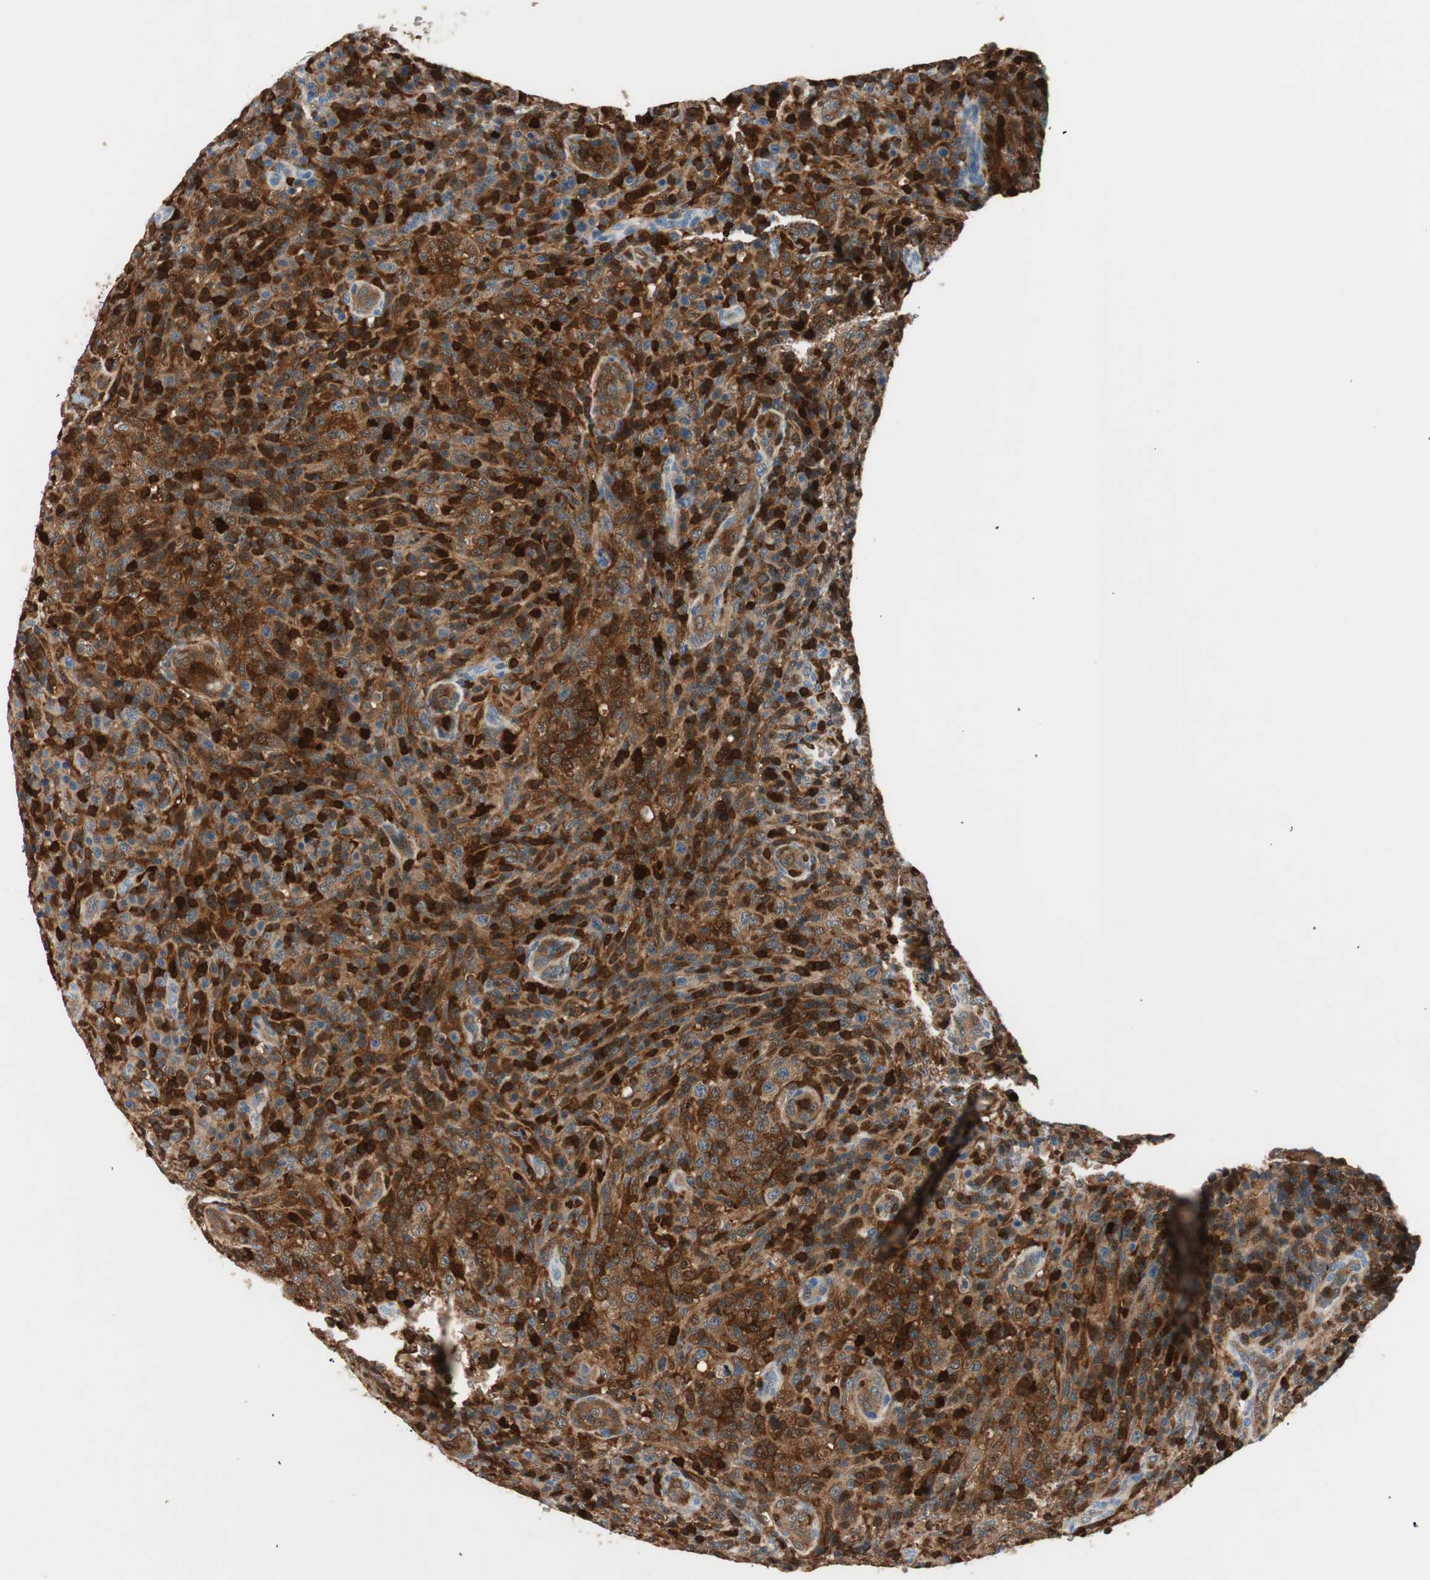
{"staining": {"intensity": "strong", "quantity": ">75%", "location": "cytoplasmic/membranous,nuclear"}, "tissue": "lymphoma", "cell_type": "Tumor cells", "image_type": "cancer", "snomed": [{"axis": "morphology", "description": "Malignant lymphoma, non-Hodgkin's type, High grade"}, {"axis": "topography", "description": "Lymph node"}], "caption": "Immunohistochemistry of human lymphoma displays high levels of strong cytoplasmic/membranous and nuclear staining in approximately >75% of tumor cells.", "gene": "COTL1", "patient": {"sex": "female", "age": 76}}